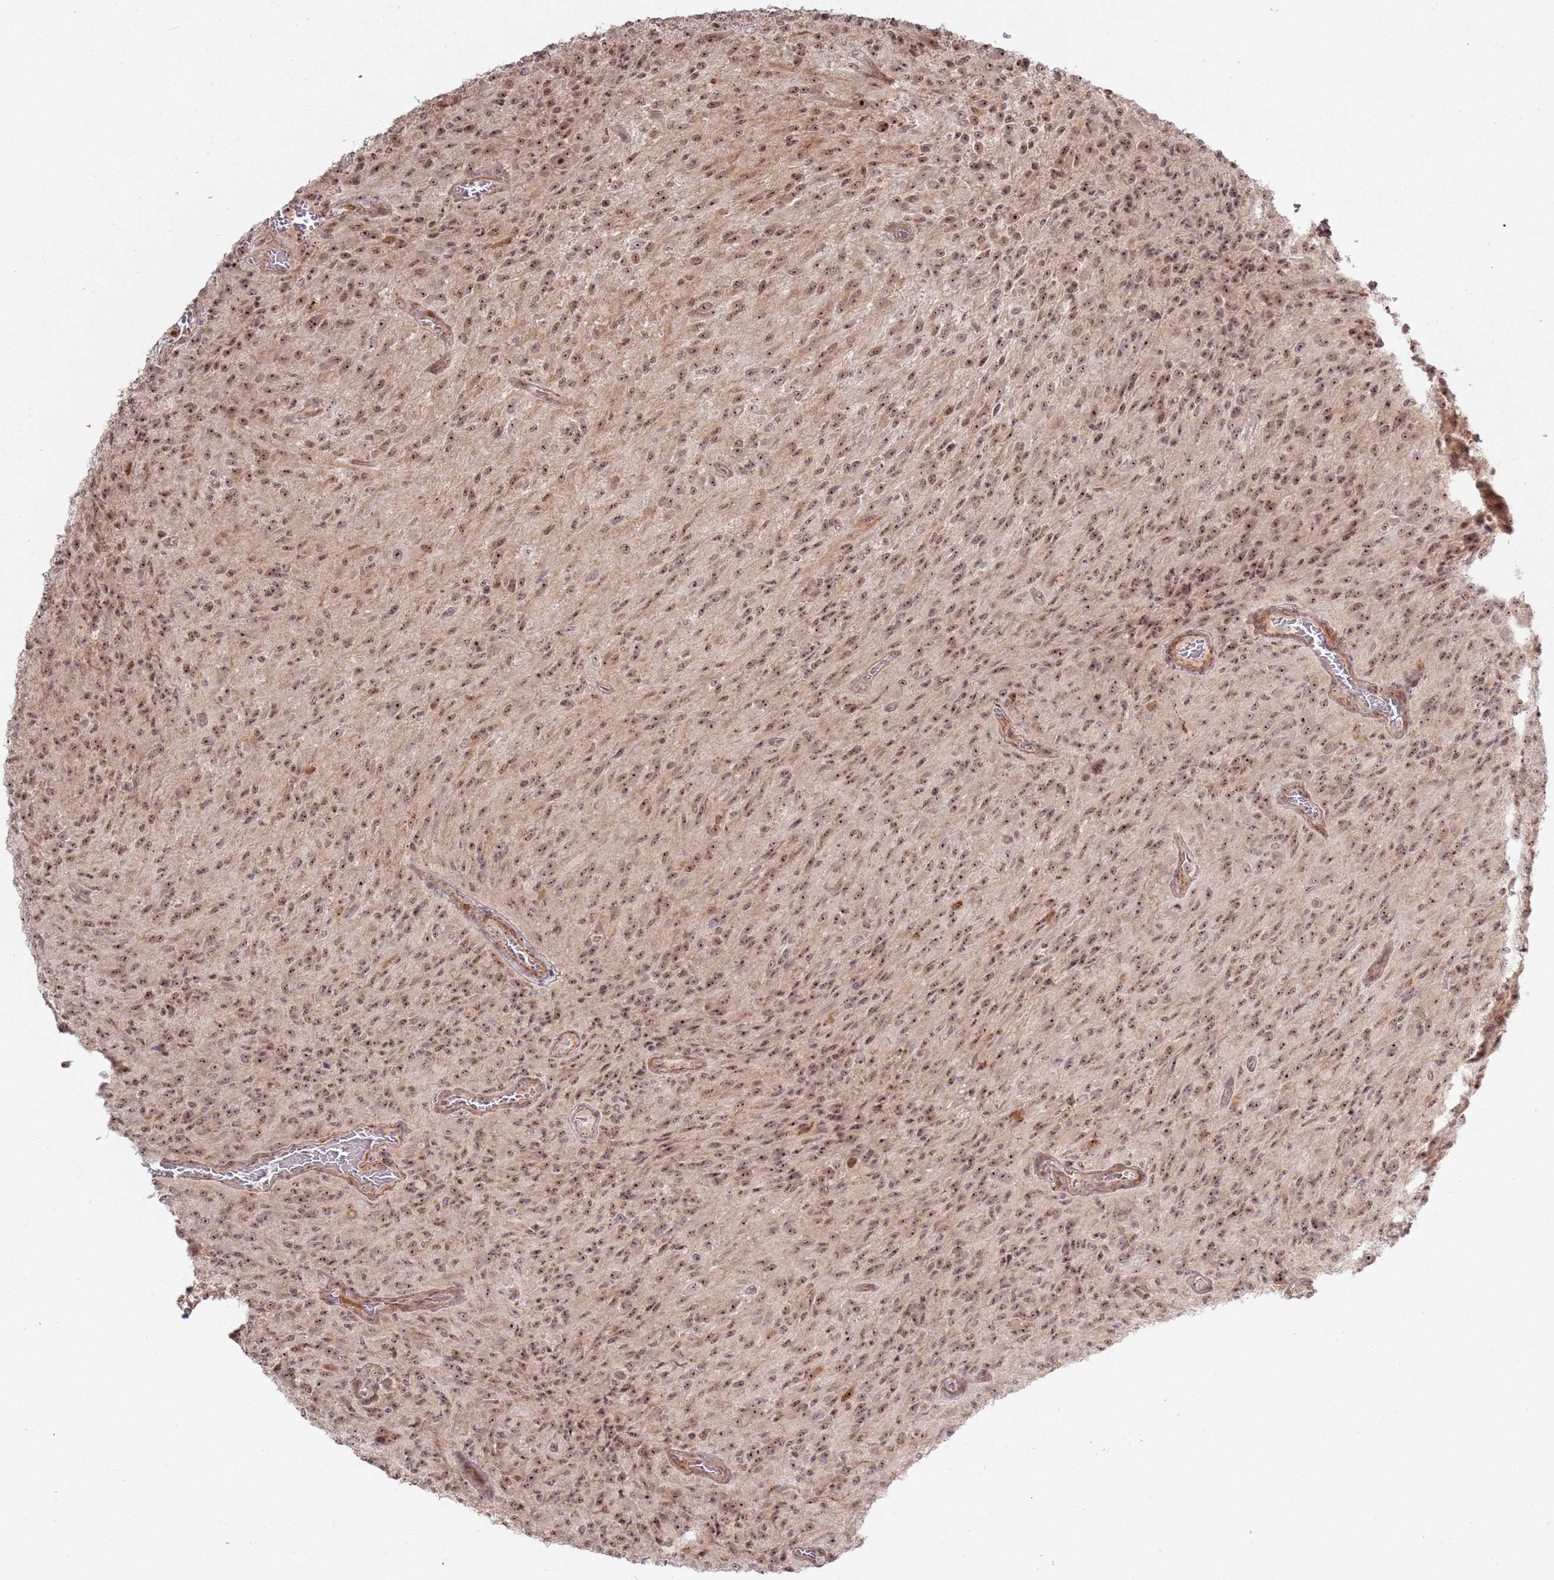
{"staining": {"intensity": "moderate", "quantity": ">75%", "location": "cytoplasmic/membranous,nuclear"}, "tissue": "glioma", "cell_type": "Tumor cells", "image_type": "cancer", "snomed": [{"axis": "morphology", "description": "Normal tissue, NOS"}, {"axis": "morphology", "description": "Glioma, malignant, High grade"}, {"axis": "topography", "description": "Cerebral cortex"}], "caption": "Immunohistochemistry histopathology image of neoplastic tissue: glioma stained using immunohistochemistry demonstrates medium levels of moderate protein expression localized specifically in the cytoplasmic/membranous and nuclear of tumor cells, appearing as a cytoplasmic/membranous and nuclear brown color.", "gene": "CNPY1", "patient": {"sex": "male", "age": 56}}